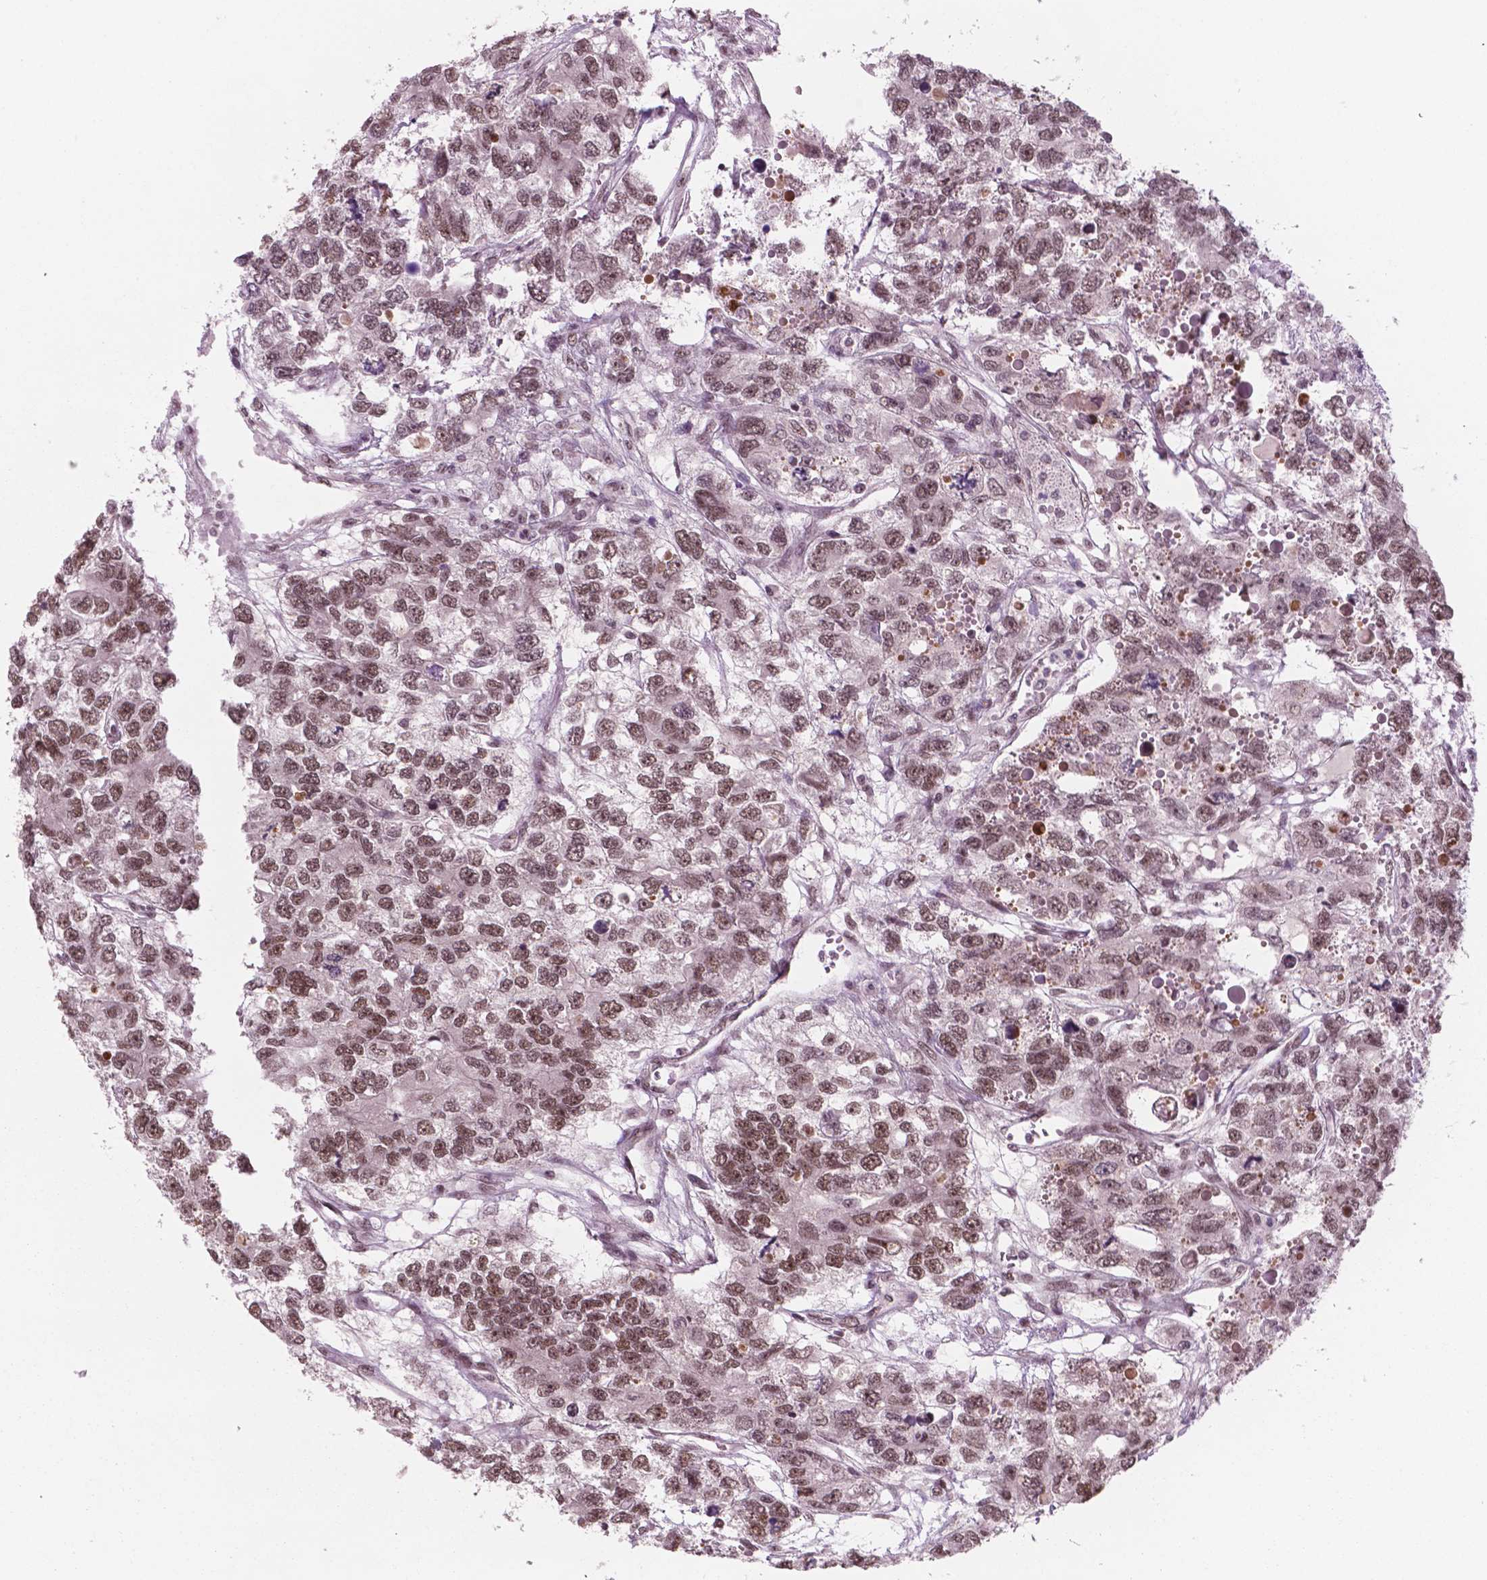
{"staining": {"intensity": "moderate", "quantity": ">75%", "location": "nuclear"}, "tissue": "testis cancer", "cell_type": "Tumor cells", "image_type": "cancer", "snomed": [{"axis": "morphology", "description": "Seminoma, NOS"}, {"axis": "topography", "description": "Testis"}], "caption": "Human seminoma (testis) stained with a protein marker shows moderate staining in tumor cells.", "gene": "POLR2E", "patient": {"sex": "male", "age": 52}}